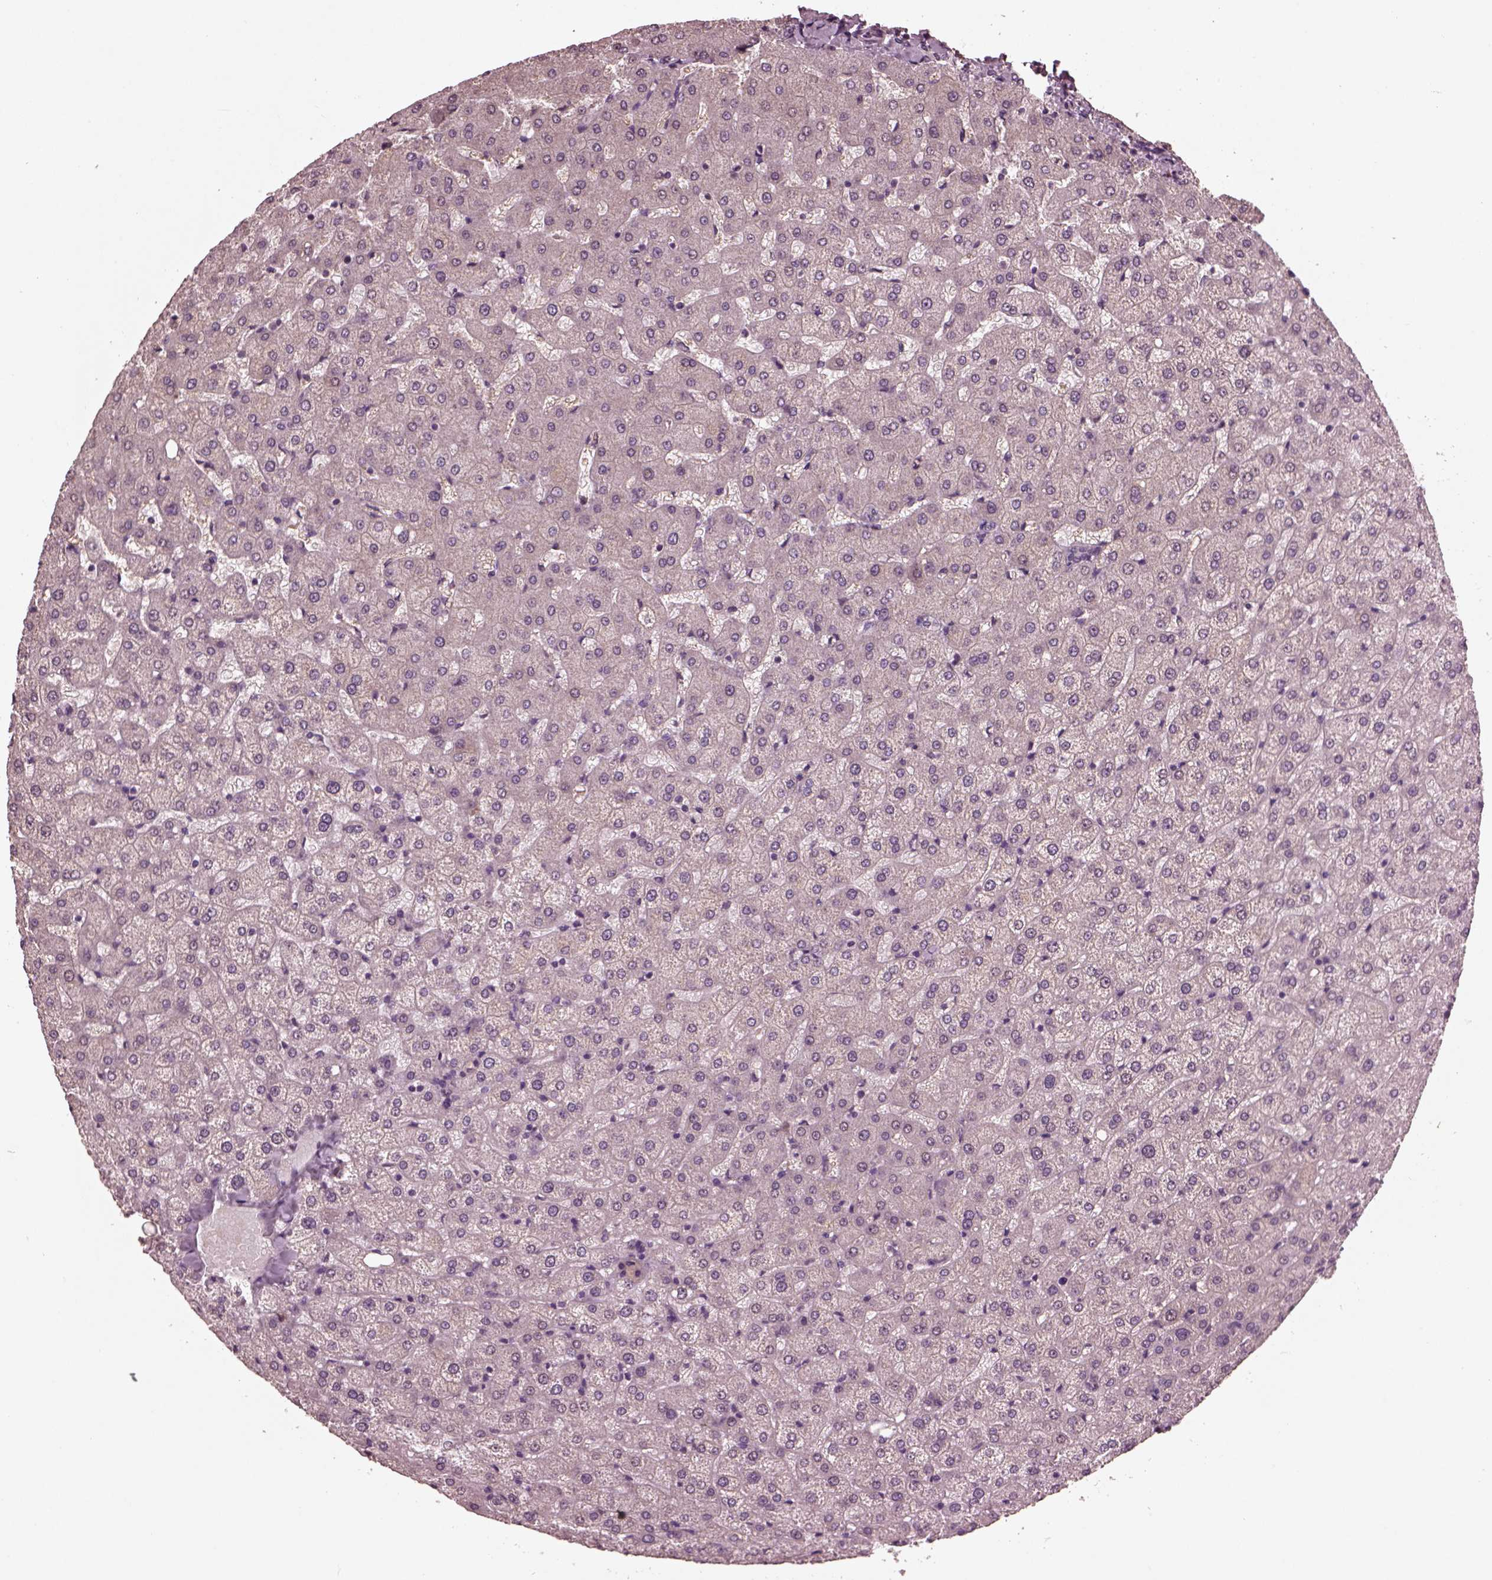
{"staining": {"intensity": "negative", "quantity": "none", "location": "none"}, "tissue": "liver", "cell_type": "Cholangiocytes", "image_type": "normal", "snomed": [{"axis": "morphology", "description": "Normal tissue, NOS"}, {"axis": "topography", "description": "Liver"}], "caption": "Histopathology image shows no significant protein staining in cholangiocytes of unremarkable liver. (Brightfield microscopy of DAB immunohistochemistry at high magnification).", "gene": "IL18RAP", "patient": {"sex": "female", "age": 50}}